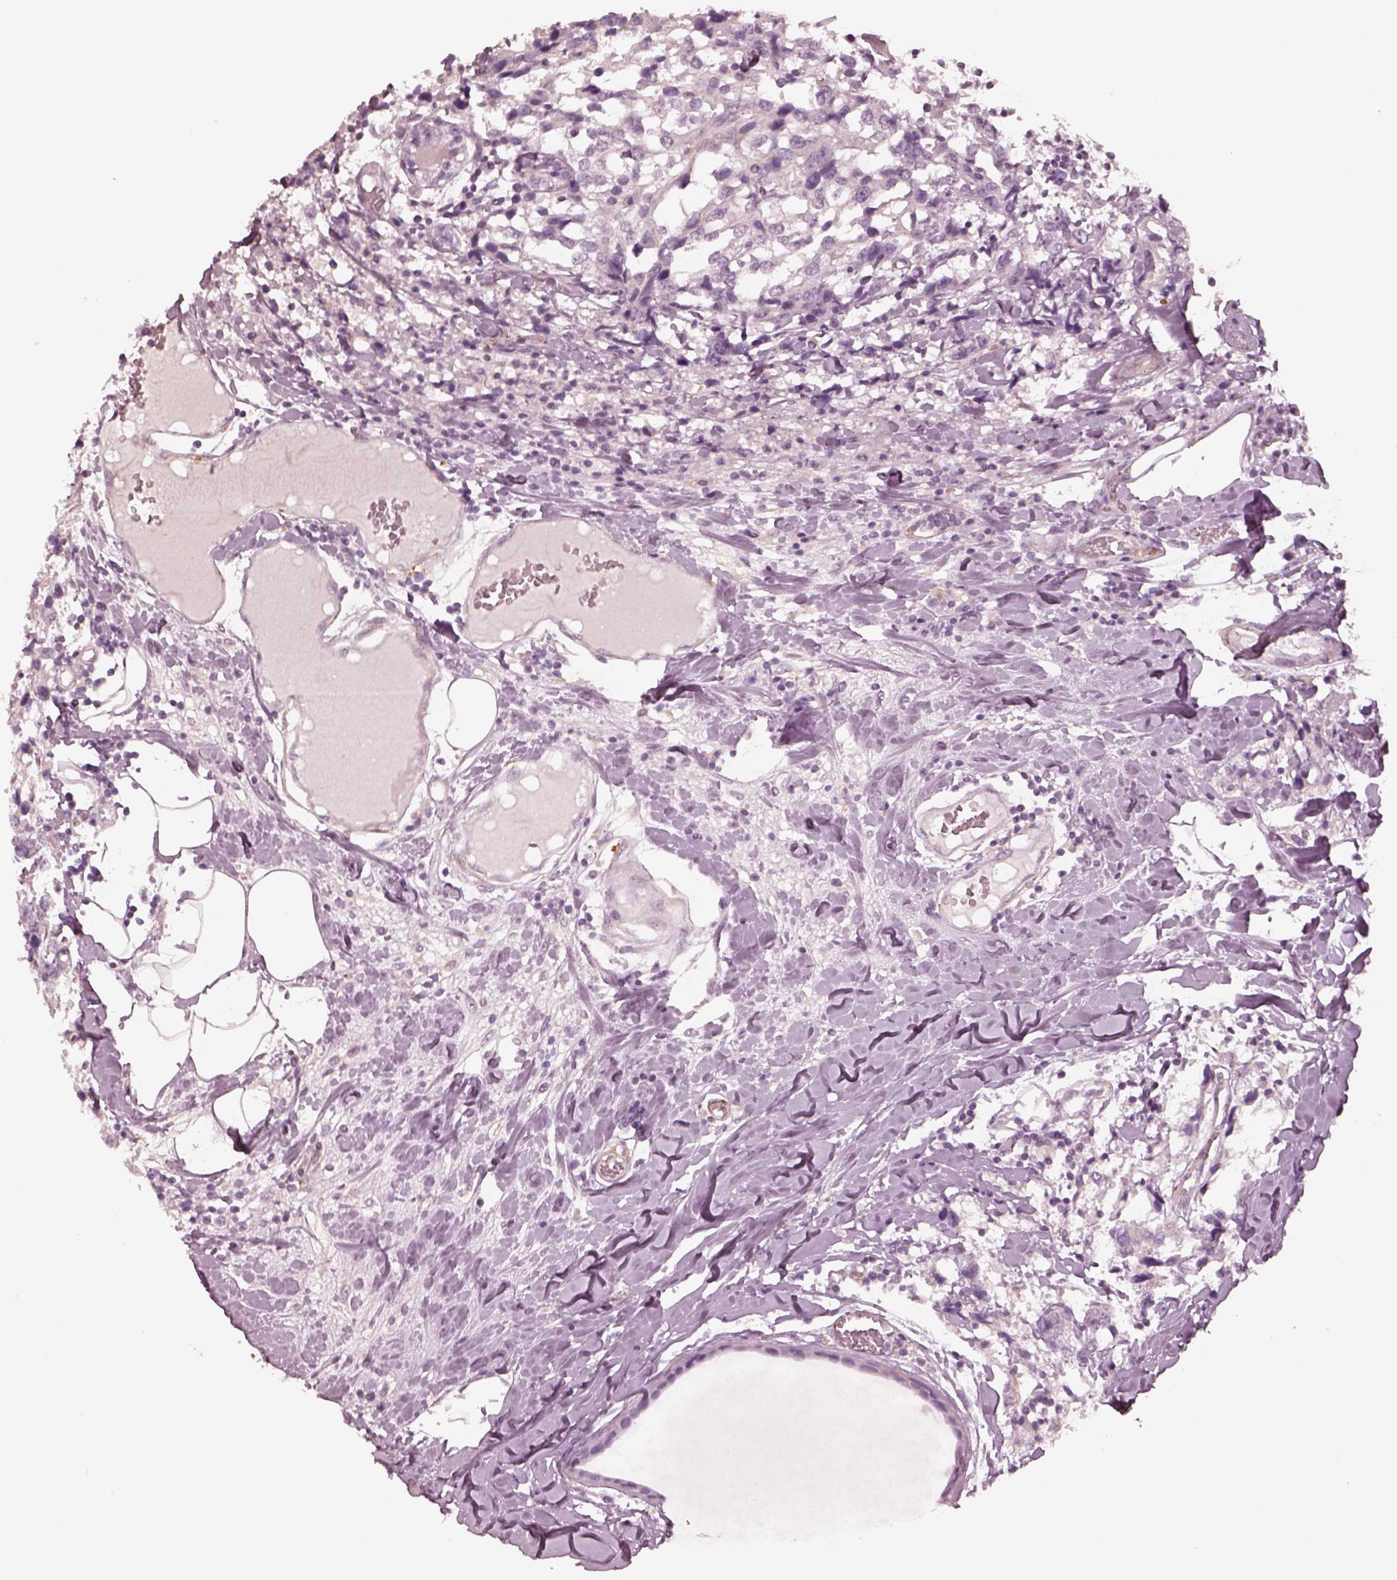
{"staining": {"intensity": "negative", "quantity": "none", "location": "none"}, "tissue": "breast cancer", "cell_type": "Tumor cells", "image_type": "cancer", "snomed": [{"axis": "morphology", "description": "Lobular carcinoma"}, {"axis": "topography", "description": "Breast"}], "caption": "The IHC photomicrograph has no significant positivity in tumor cells of breast lobular carcinoma tissue. (Stains: DAB immunohistochemistry (IHC) with hematoxylin counter stain, Microscopy: brightfield microscopy at high magnification).", "gene": "DNAAF9", "patient": {"sex": "female", "age": 59}}